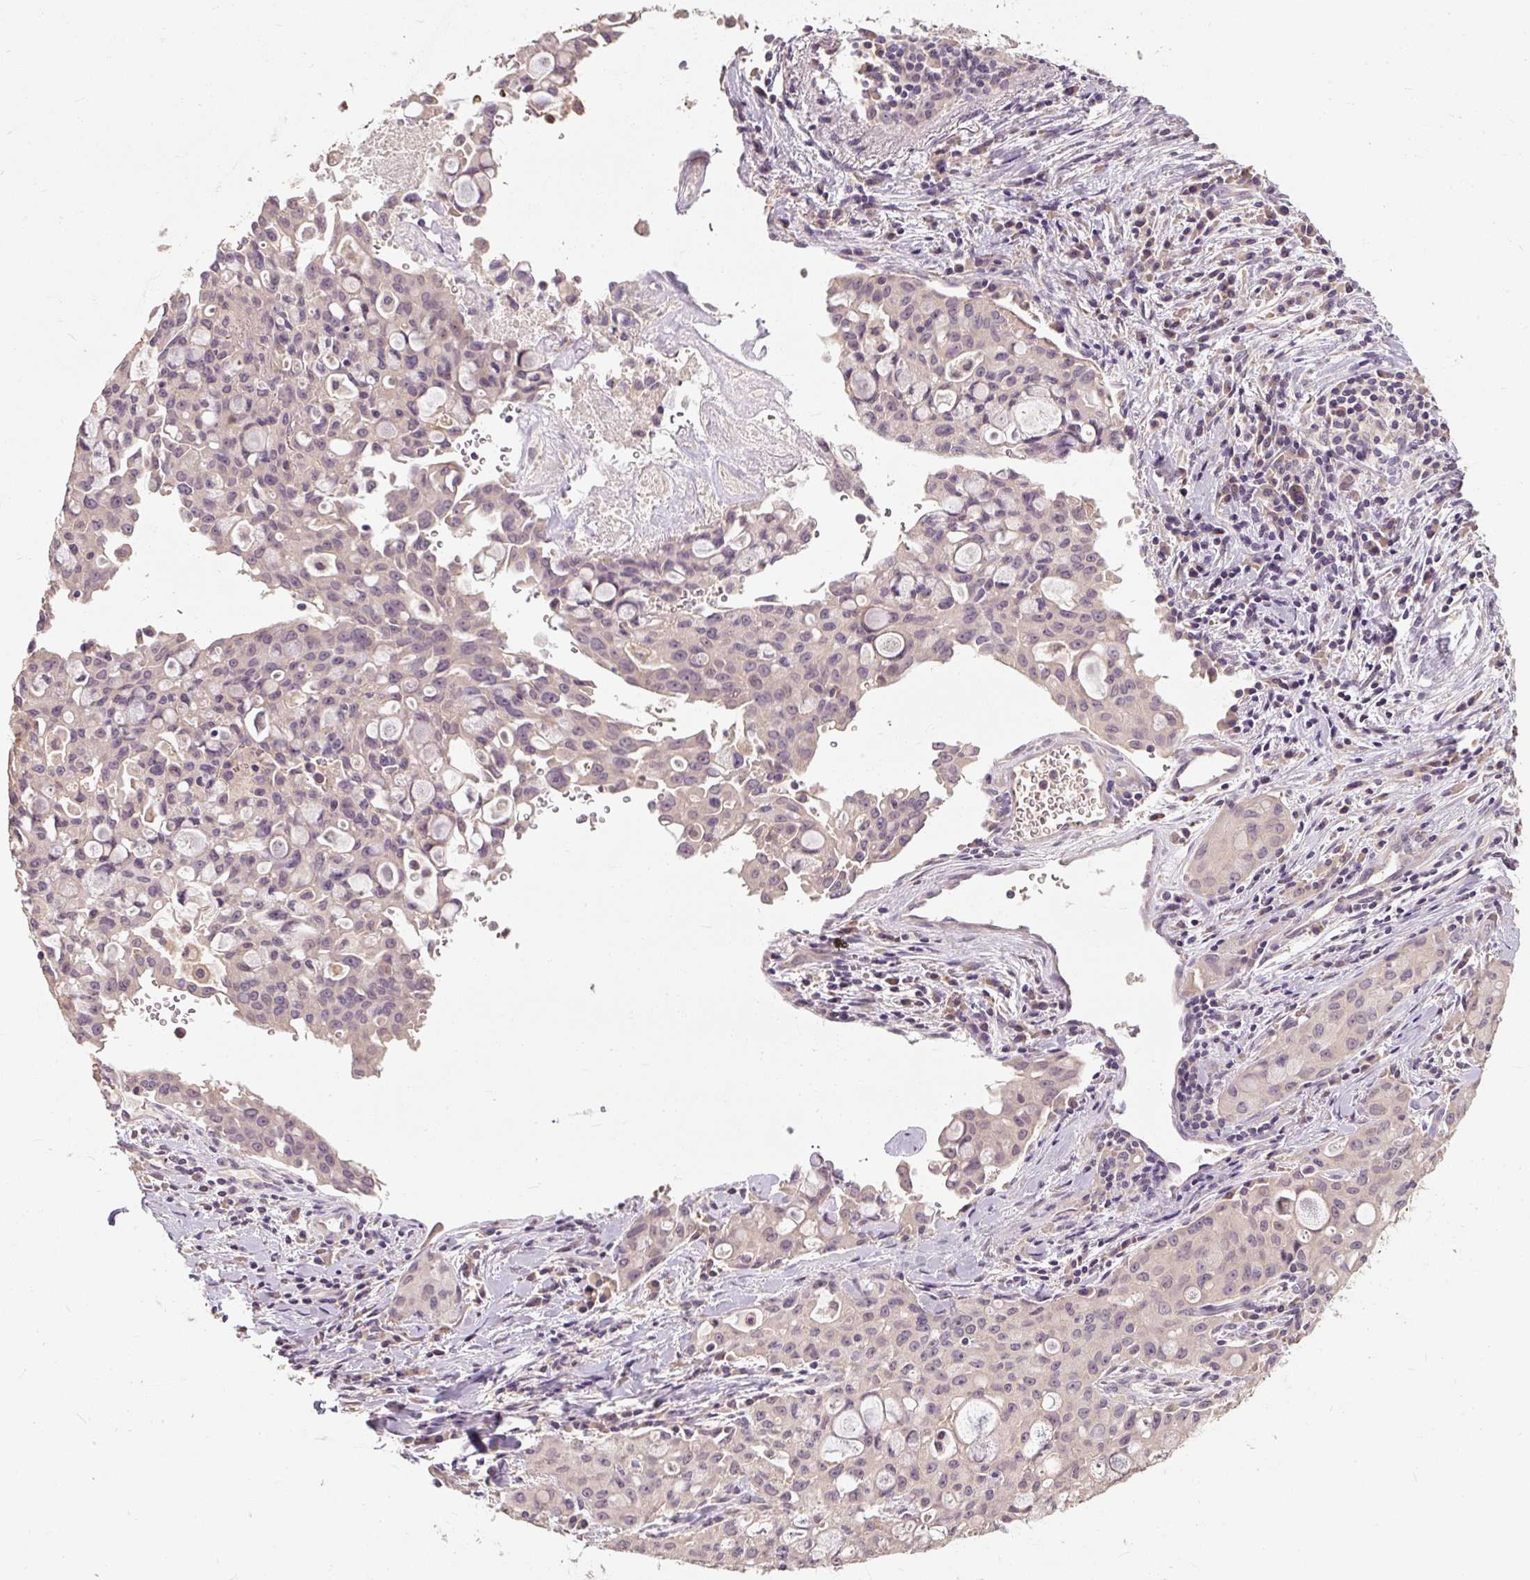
{"staining": {"intensity": "negative", "quantity": "none", "location": "none"}, "tissue": "lung cancer", "cell_type": "Tumor cells", "image_type": "cancer", "snomed": [{"axis": "morphology", "description": "Adenocarcinoma, NOS"}, {"axis": "topography", "description": "Lung"}], "caption": "Tumor cells are negative for protein expression in human adenocarcinoma (lung). Nuclei are stained in blue.", "gene": "CFAP65", "patient": {"sex": "female", "age": 44}}